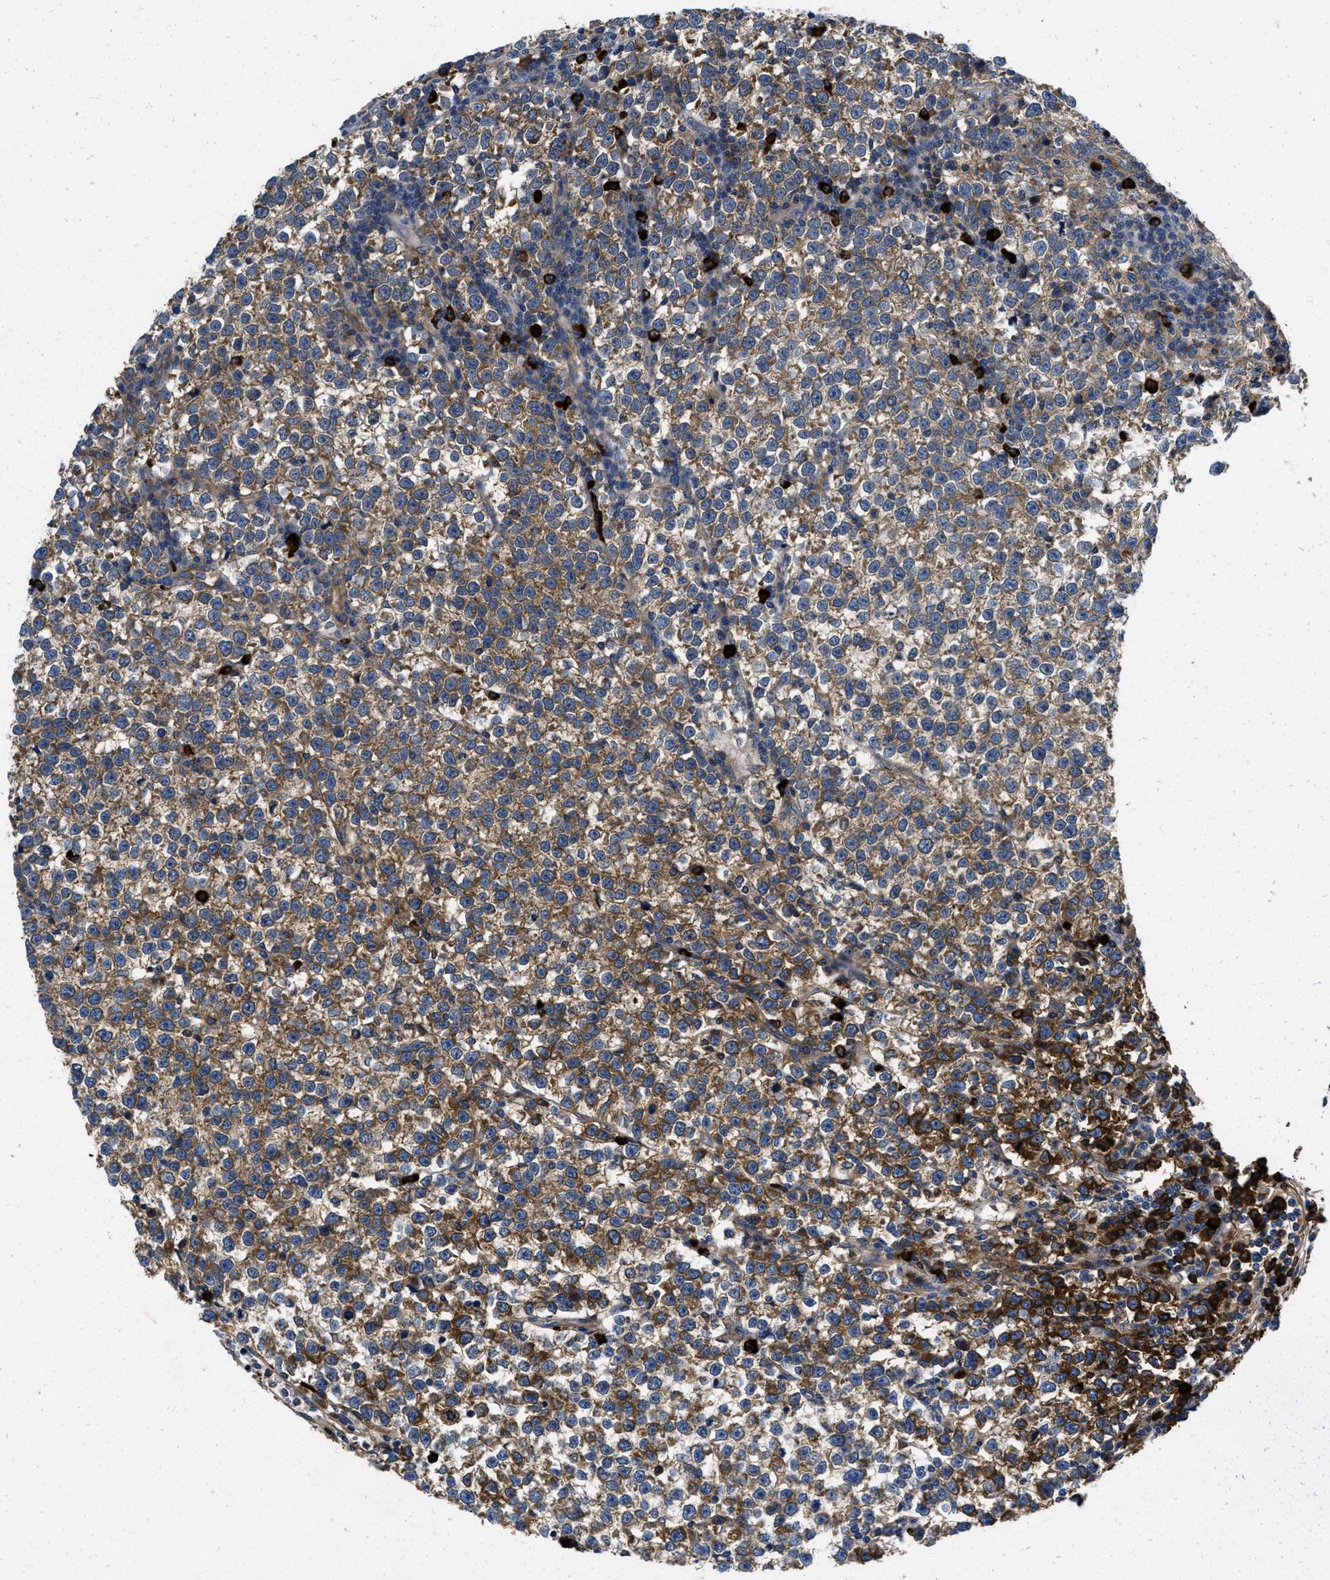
{"staining": {"intensity": "strong", "quantity": "25%-75%", "location": "cytoplasmic/membranous"}, "tissue": "testis cancer", "cell_type": "Tumor cells", "image_type": "cancer", "snomed": [{"axis": "morphology", "description": "Normal tissue, NOS"}, {"axis": "morphology", "description": "Seminoma, NOS"}, {"axis": "topography", "description": "Testis"}], "caption": "Immunohistochemistry (IHC) (DAB (3,3'-diaminobenzidine)) staining of testis seminoma exhibits strong cytoplasmic/membranous protein staining in about 25%-75% of tumor cells. (Brightfield microscopy of DAB IHC at high magnification).", "gene": "GALK1", "patient": {"sex": "male", "age": 43}}